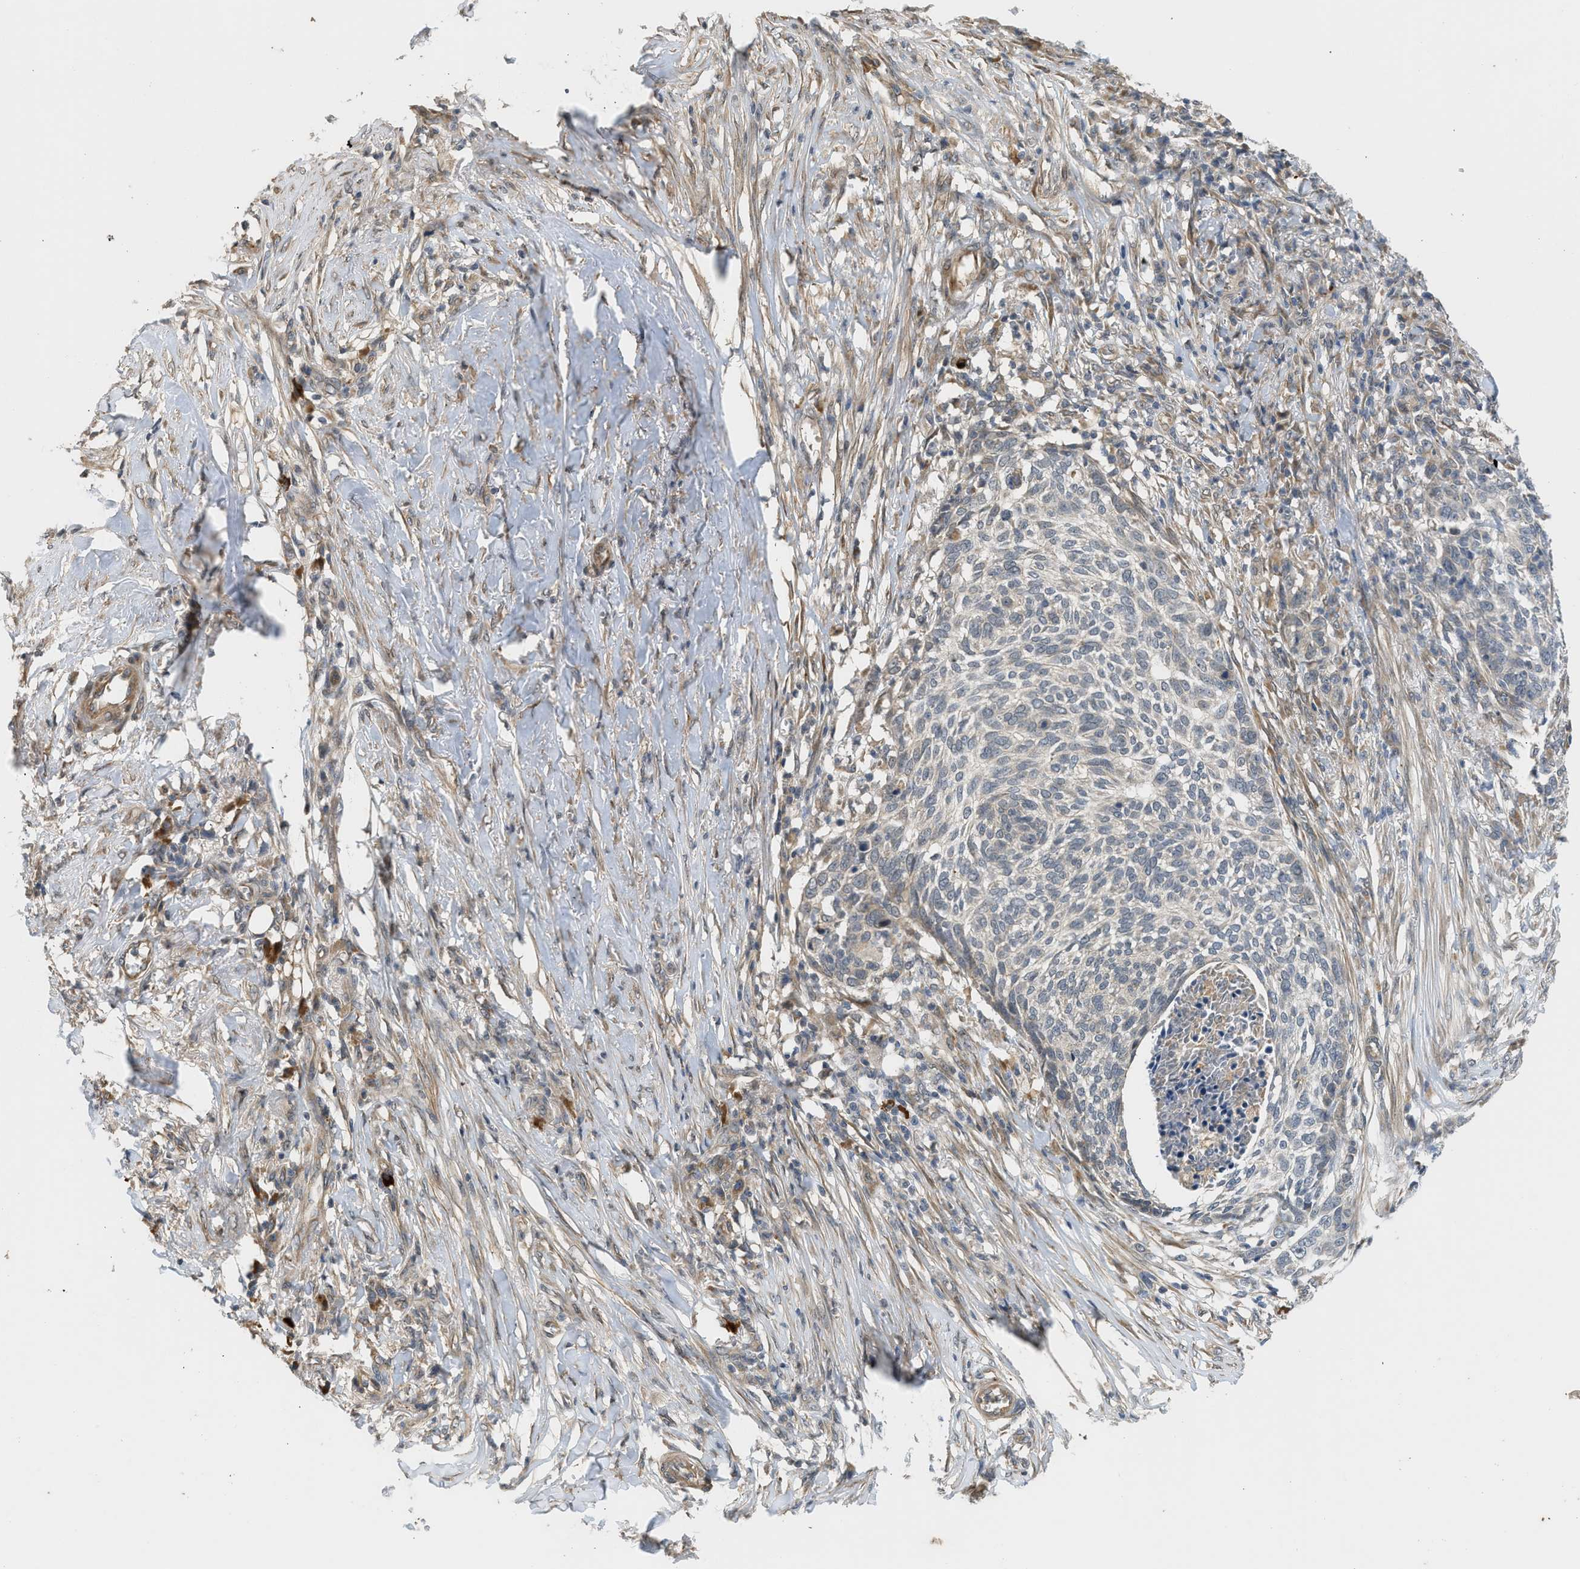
{"staining": {"intensity": "weak", "quantity": "<25%", "location": "cytoplasmic/membranous"}, "tissue": "skin cancer", "cell_type": "Tumor cells", "image_type": "cancer", "snomed": [{"axis": "morphology", "description": "Basal cell carcinoma"}, {"axis": "topography", "description": "Skin"}], "caption": "There is no significant expression in tumor cells of skin basal cell carcinoma.", "gene": "ADCY8", "patient": {"sex": "male", "age": 85}}